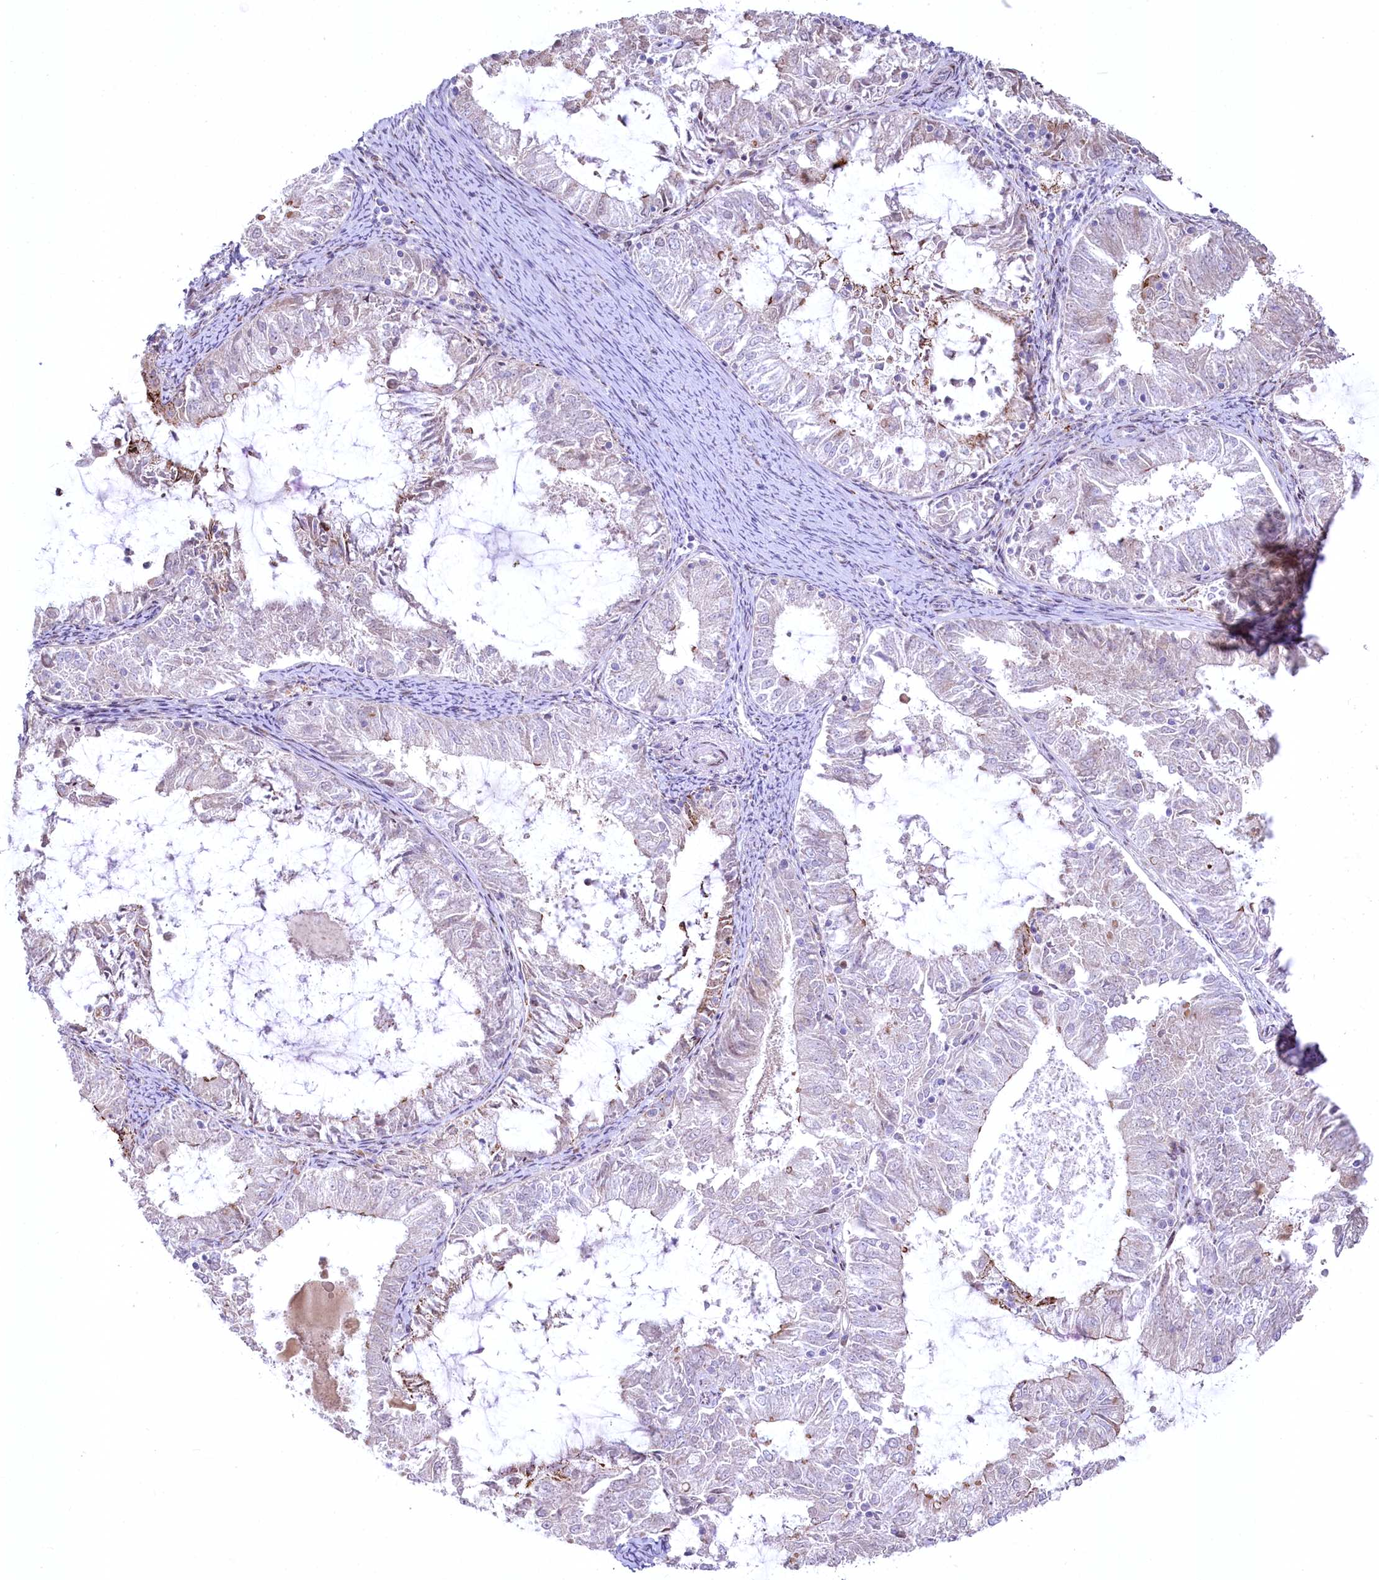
{"staining": {"intensity": "weak", "quantity": "<25%", "location": "cytoplasmic/membranous"}, "tissue": "endometrial cancer", "cell_type": "Tumor cells", "image_type": "cancer", "snomed": [{"axis": "morphology", "description": "Adenocarcinoma, NOS"}, {"axis": "topography", "description": "Endometrium"}], "caption": "Immunohistochemical staining of endometrial cancer demonstrates no significant expression in tumor cells.", "gene": "CEP164", "patient": {"sex": "female", "age": 57}}